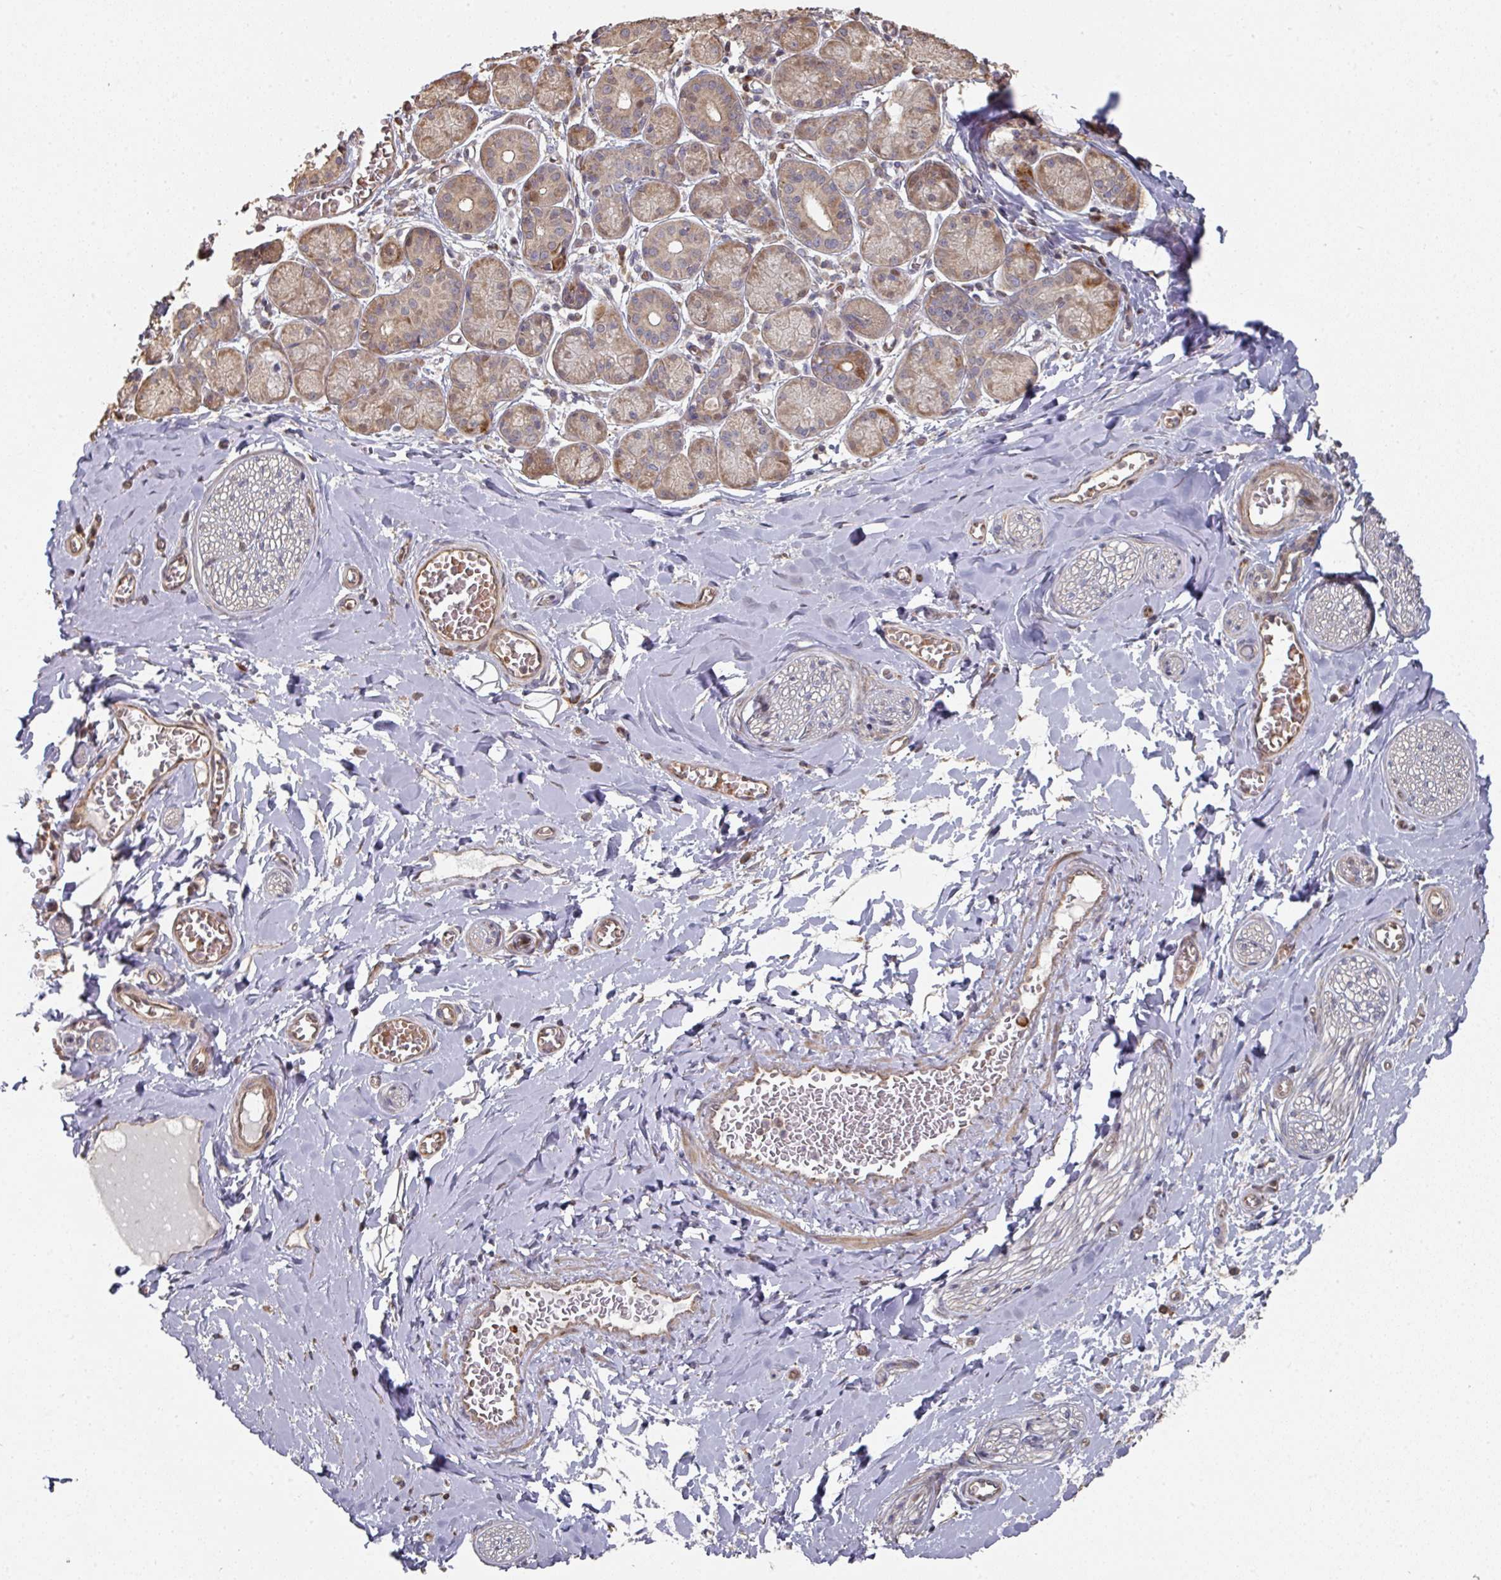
{"staining": {"intensity": "weak", "quantity": "25%-75%", "location": "cytoplasmic/membranous"}, "tissue": "adipose tissue", "cell_type": "Adipocytes", "image_type": "normal", "snomed": [{"axis": "morphology", "description": "Normal tissue, NOS"}, {"axis": "topography", "description": "Salivary gland"}, {"axis": "topography", "description": "Peripheral nerve tissue"}], "caption": "Approximately 25%-75% of adipocytes in benign adipose tissue exhibit weak cytoplasmic/membranous protein expression as visualized by brown immunohistochemical staining.", "gene": "CA7", "patient": {"sex": "female", "age": 24}}